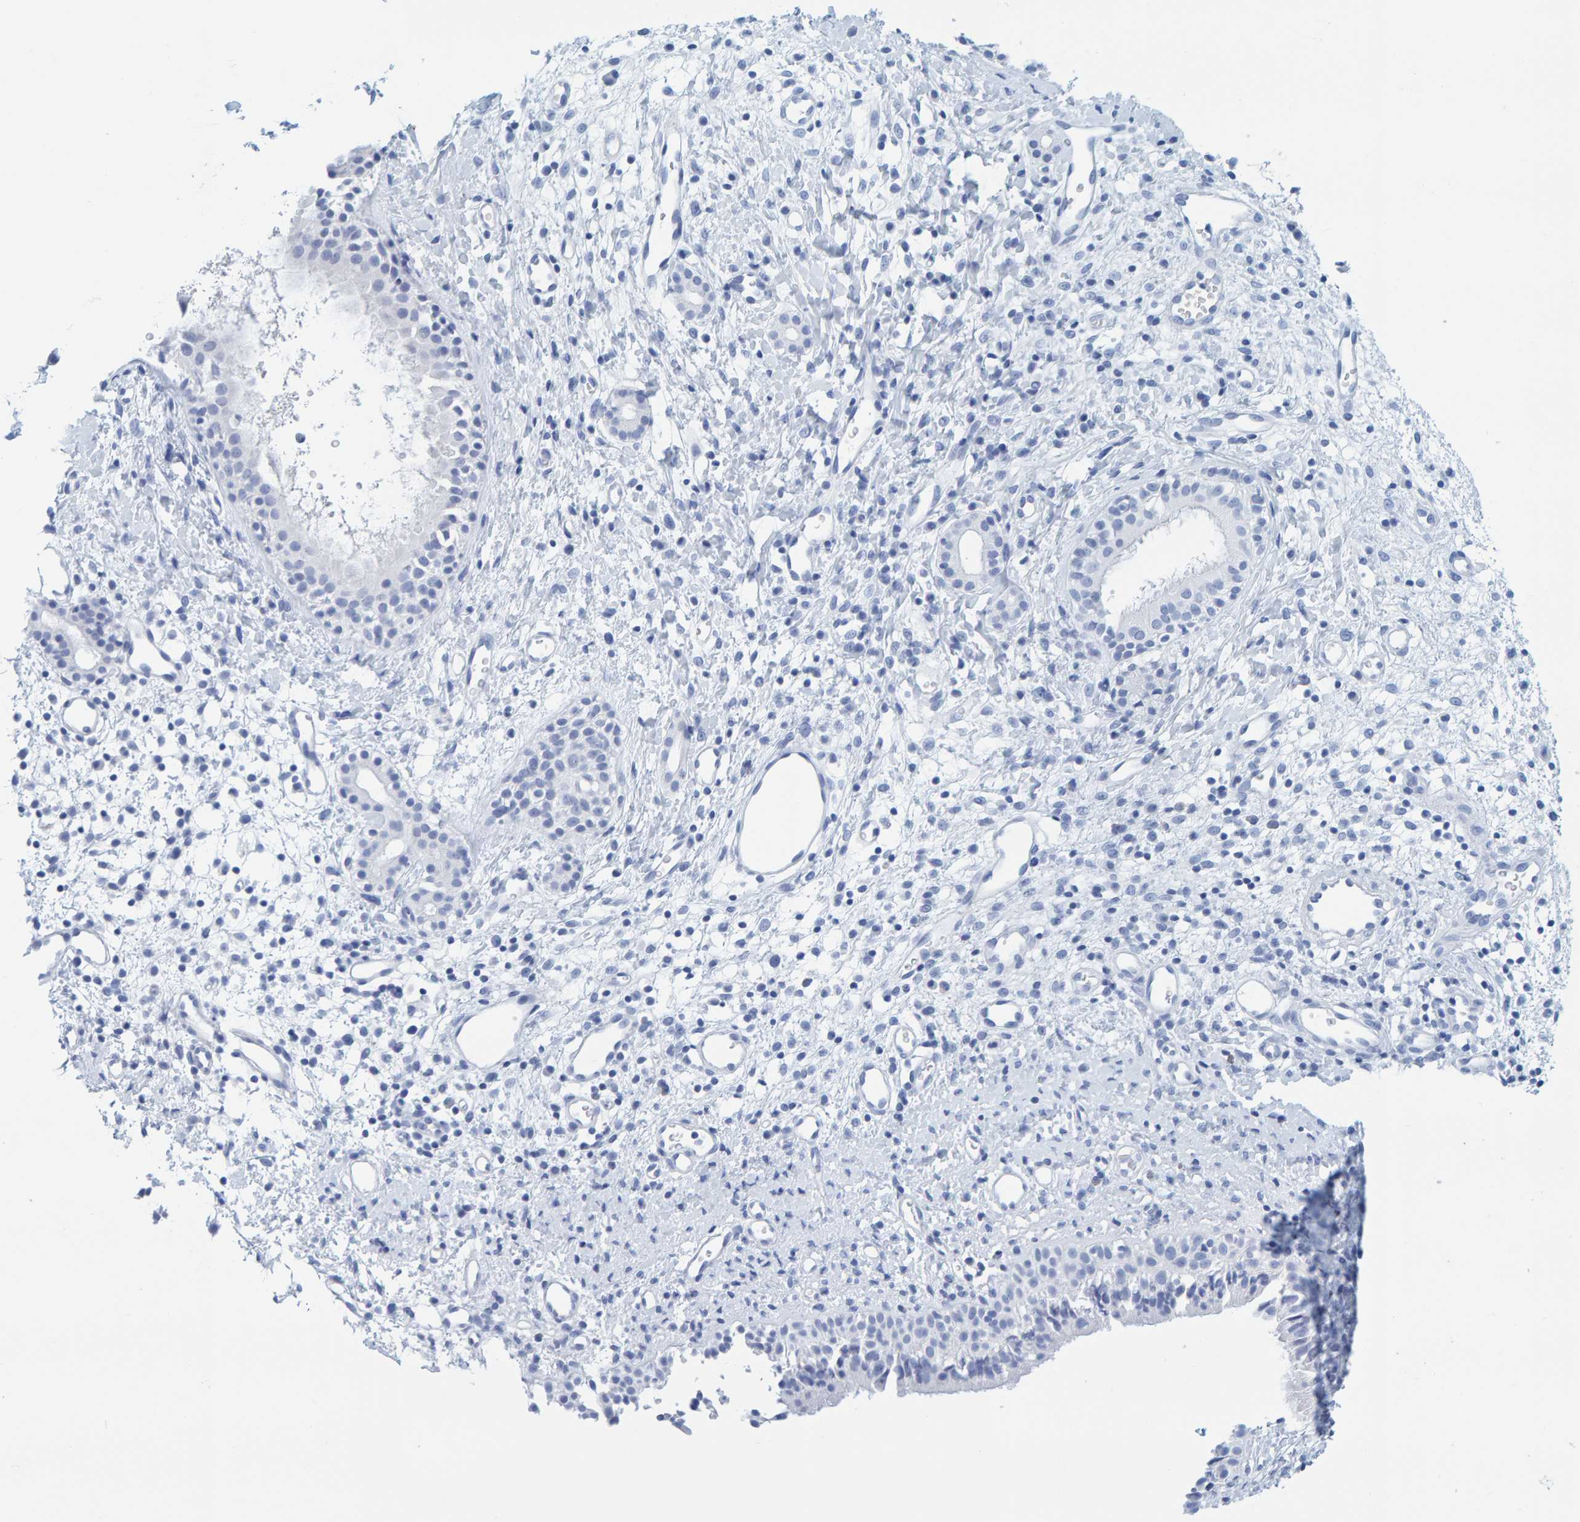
{"staining": {"intensity": "negative", "quantity": "none", "location": "none"}, "tissue": "nasopharynx", "cell_type": "Respiratory epithelial cells", "image_type": "normal", "snomed": [{"axis": "morphology", "description": "Normal tissue, NOS"}, {"axis": "topography", "description": "Nasopharynx"}], "caption": "A high-resolution image shows immunohistochemistry (IHC) staining of unremarkable nasopharynx, which exhibits no significant positivity in respiratory epithelial cells.", "gene": "SFTPC", "patient": {"sex": "male", "age": 22}}